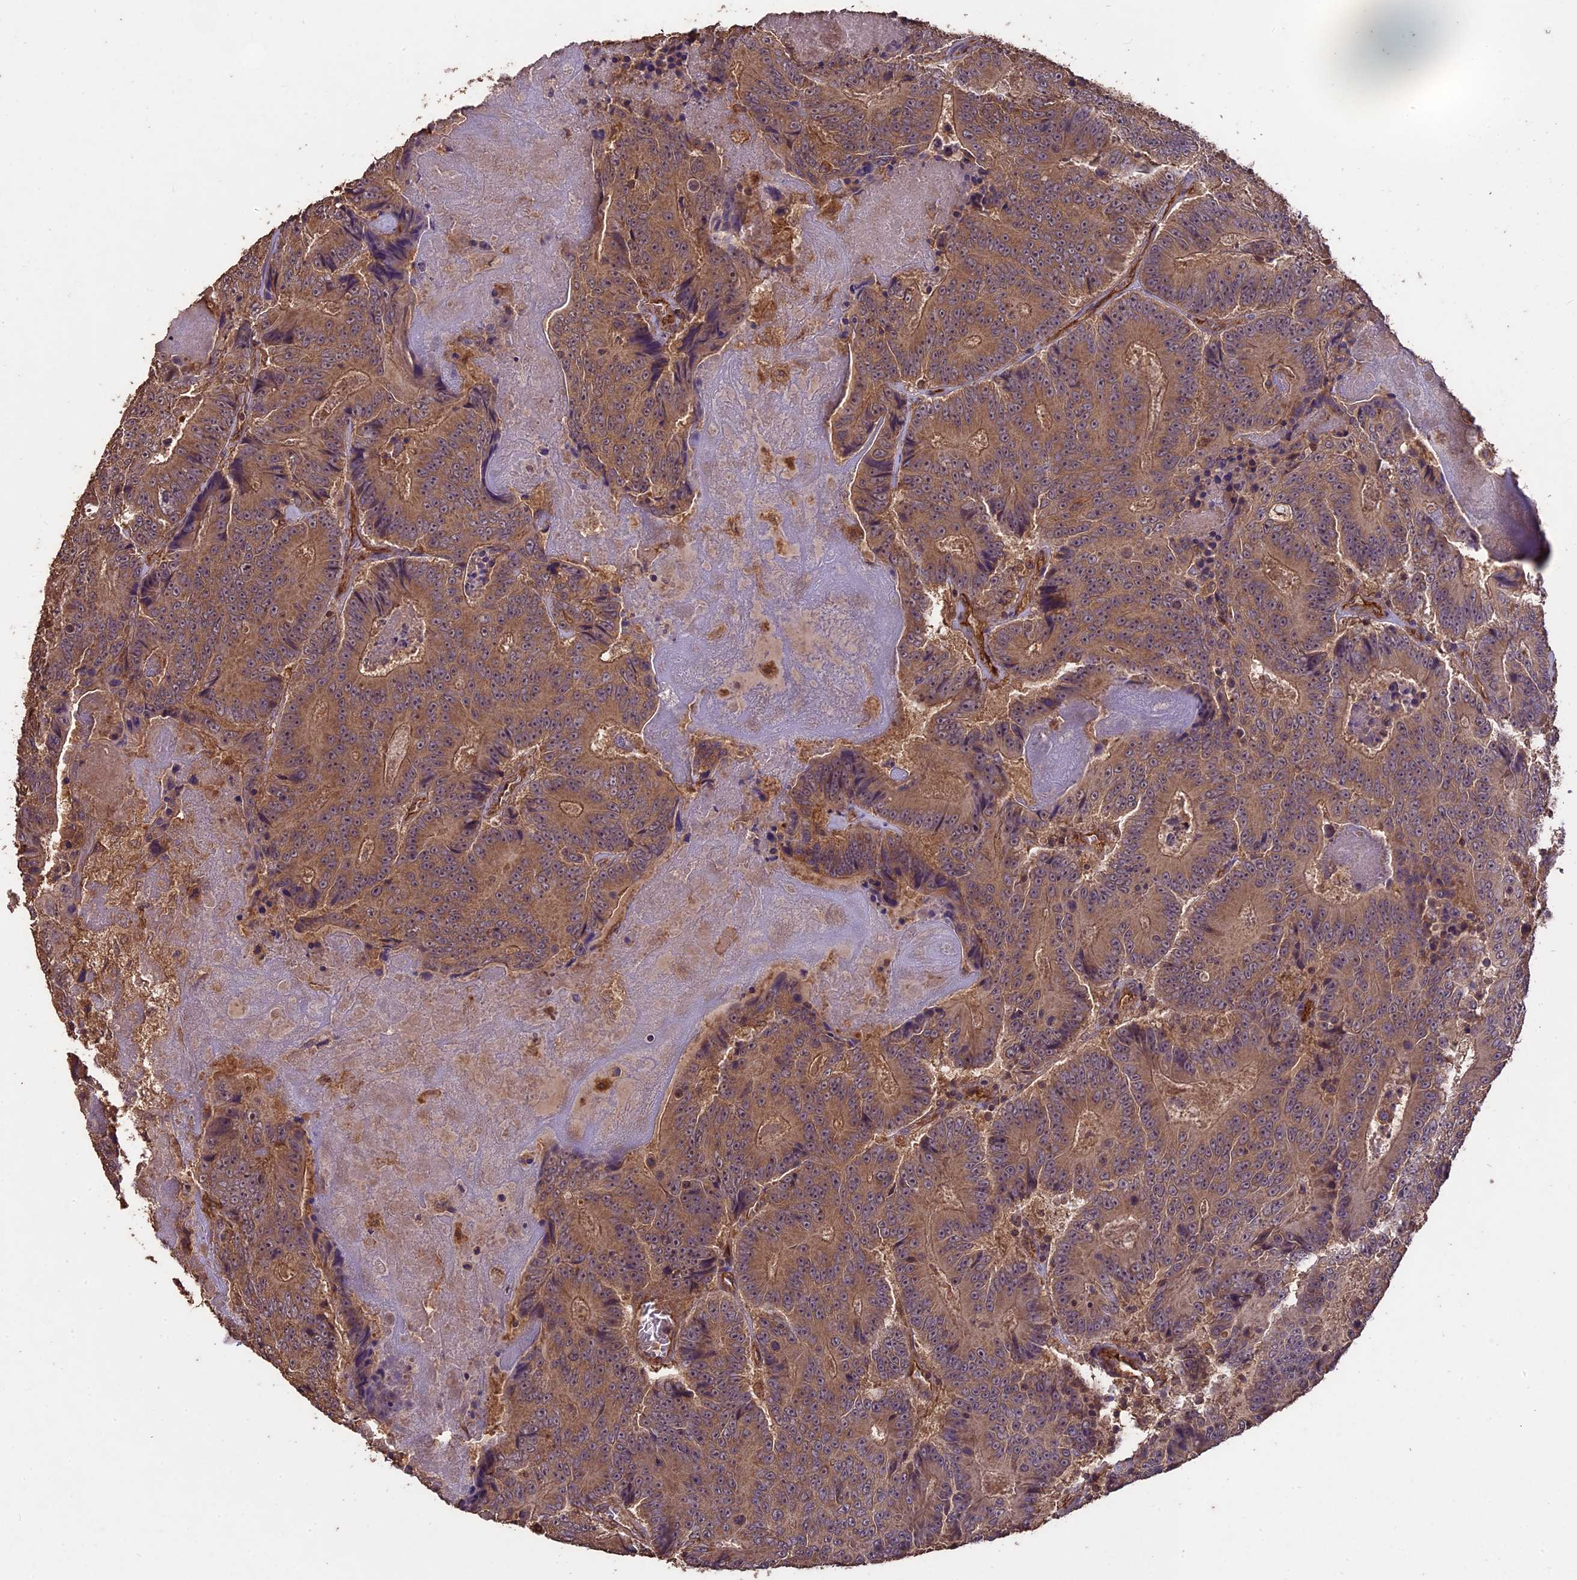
{"staining": {"intensity": "moderate", "quantity": ">75%", "location": "cytoplasmic/membranous"}, "tissue": "colorectal cancer", "cell_type": "Tumor cells", "image_type": "cancer", "snomed": [{"axis": "morphology", "description": "Adenocarcinoma, NOS"}, {"axis": "topography", "description": "Colon"}], "caption": "Protein staining of colorectal cancer tissue demonstrates moderate cytoplasmic/membranous staining in approximately >75% of tumor cells.", "gene": "TTLL10", "patient": {"sex": "male", "age": 83}}